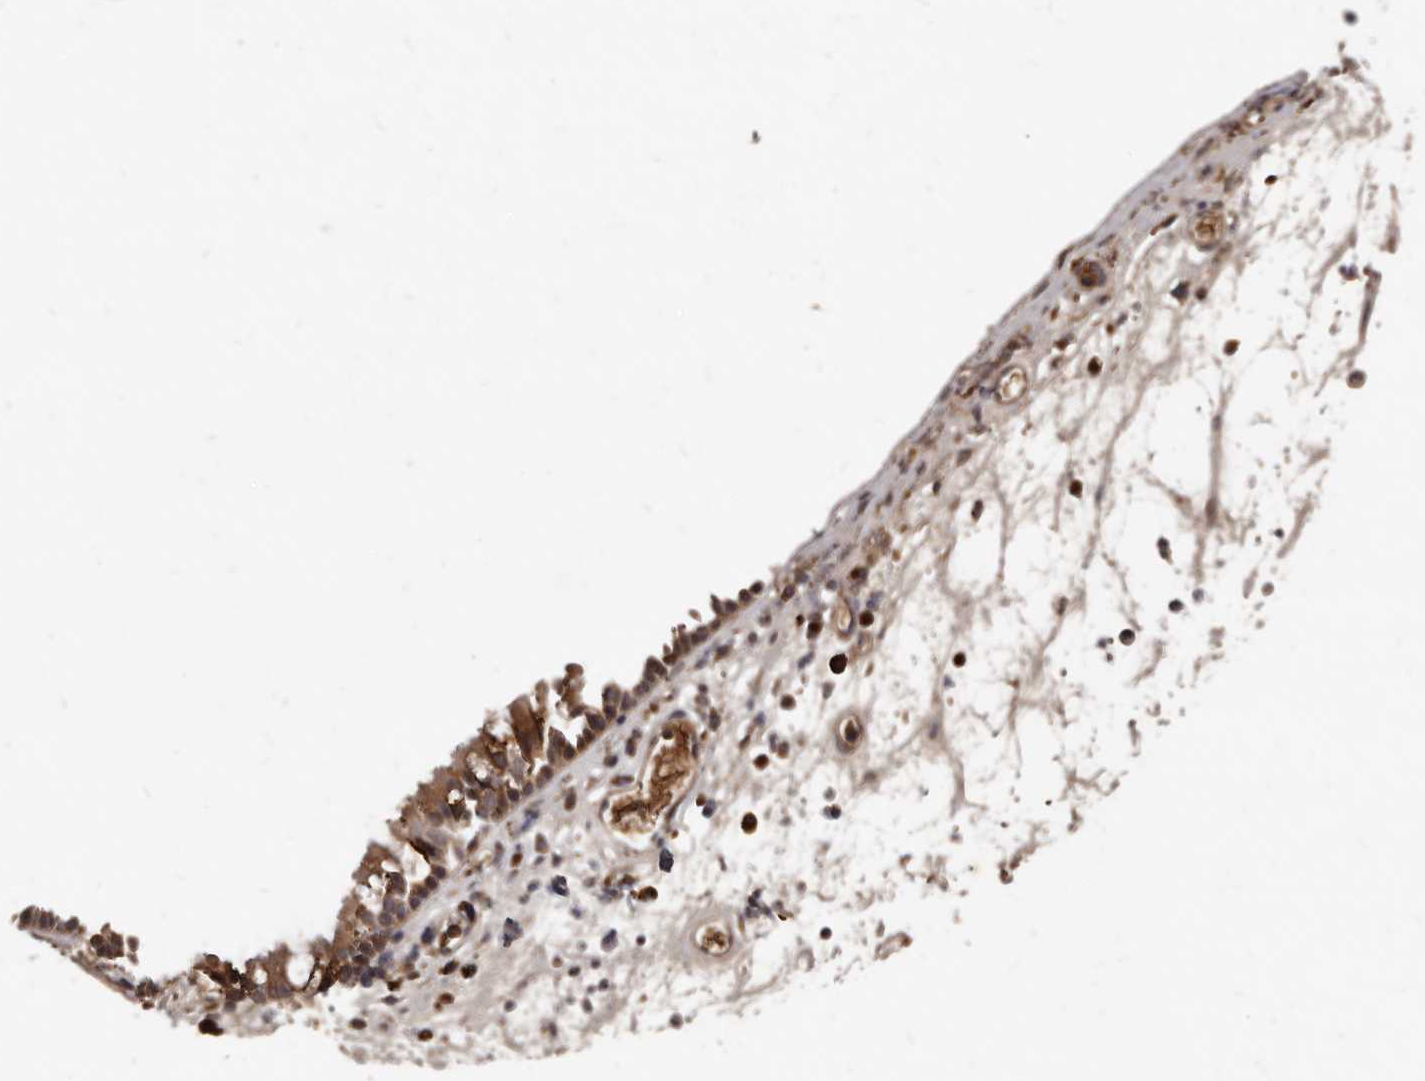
{"staining": {"intensity": "moderate", "quantity": ">75%", "location": "cytoplasmic/membranous"}, "tissue": "nasopharynx", "cell_type": "Respiratory epithelial cells", "image_type": "normal", "snomed": [{"axis": "morphology", "description": "Normal tissue, NOS"}, {"axis": "morphology", "description": "Inflammation, NOS"}, {"axis": "morphology", "description": "Malignant melanoma, Metastatic site"}, {"axis": "topography", "description": "Nasopharynx"}], "caption": "Respiratory epithelial cells display medium levels of moderate cytoplasmic/membranous positivity in about >75% of cells in unremarkable human nasopharynx. (IHC, brightfield microscopy, high magnification).", "gene": "PMVK", "patient": {"sex": "male", "age": 70}}